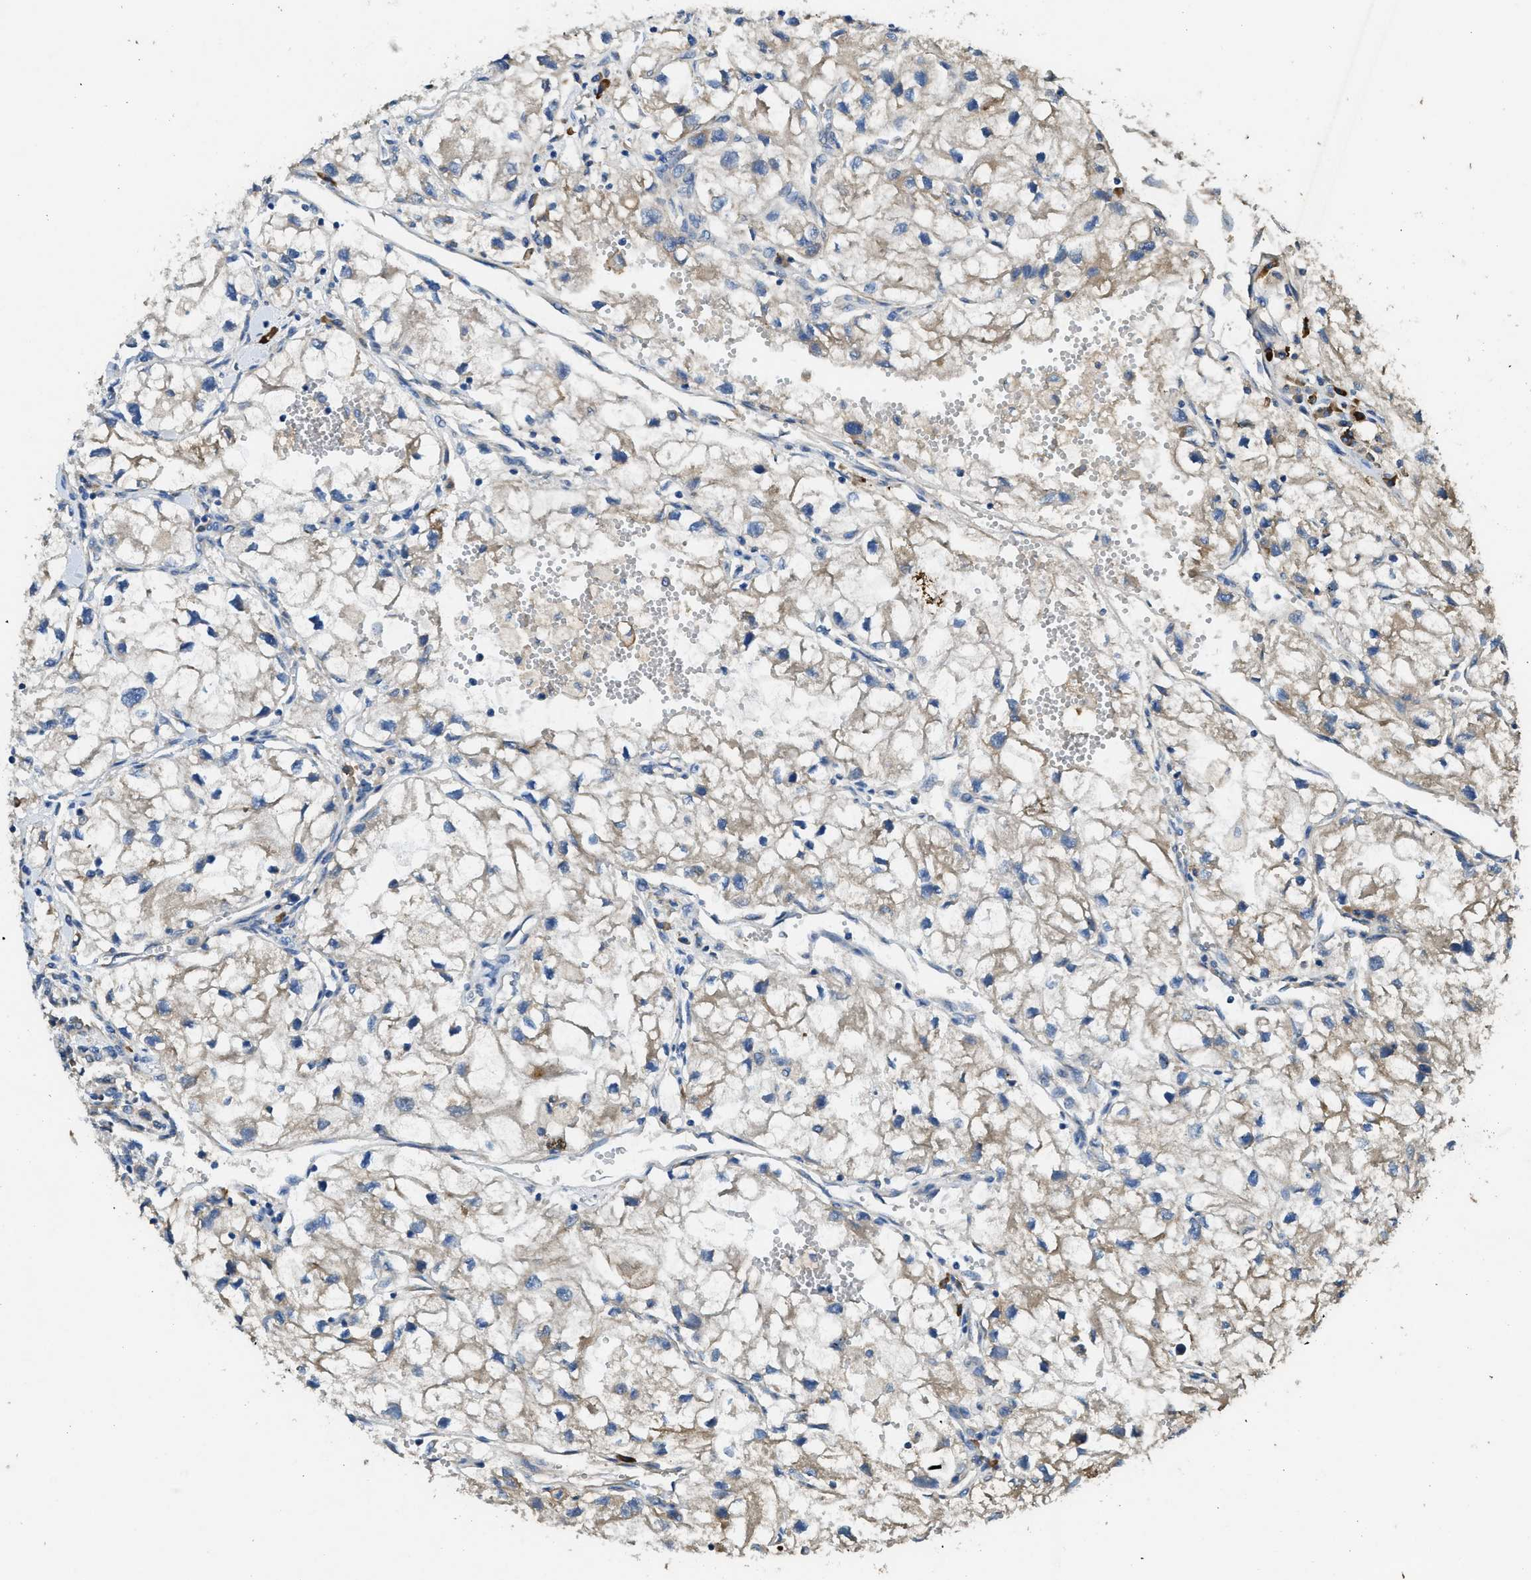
{"staining": {"intensity": "weak", "quantity": "<25%", "location": "cytoplasmic/membranous"}, "tissue": "renal cancer", "cell_type": "Tumor cells", "image_type": "cancer", "snomed": [{"axis": "morphology", "description": "Adenocarcinoma, NOS"}, {"axis": "topography", "description": "Kidney"}], "caption": "DAB (3,3'-diaminobenzidine) immunohistochemical staining of adenocarcinoma (renal) exhibits no significant staining in tumor cells.", "gene": "RIPK2", "patient": {"sex": "female", "age": 70}}